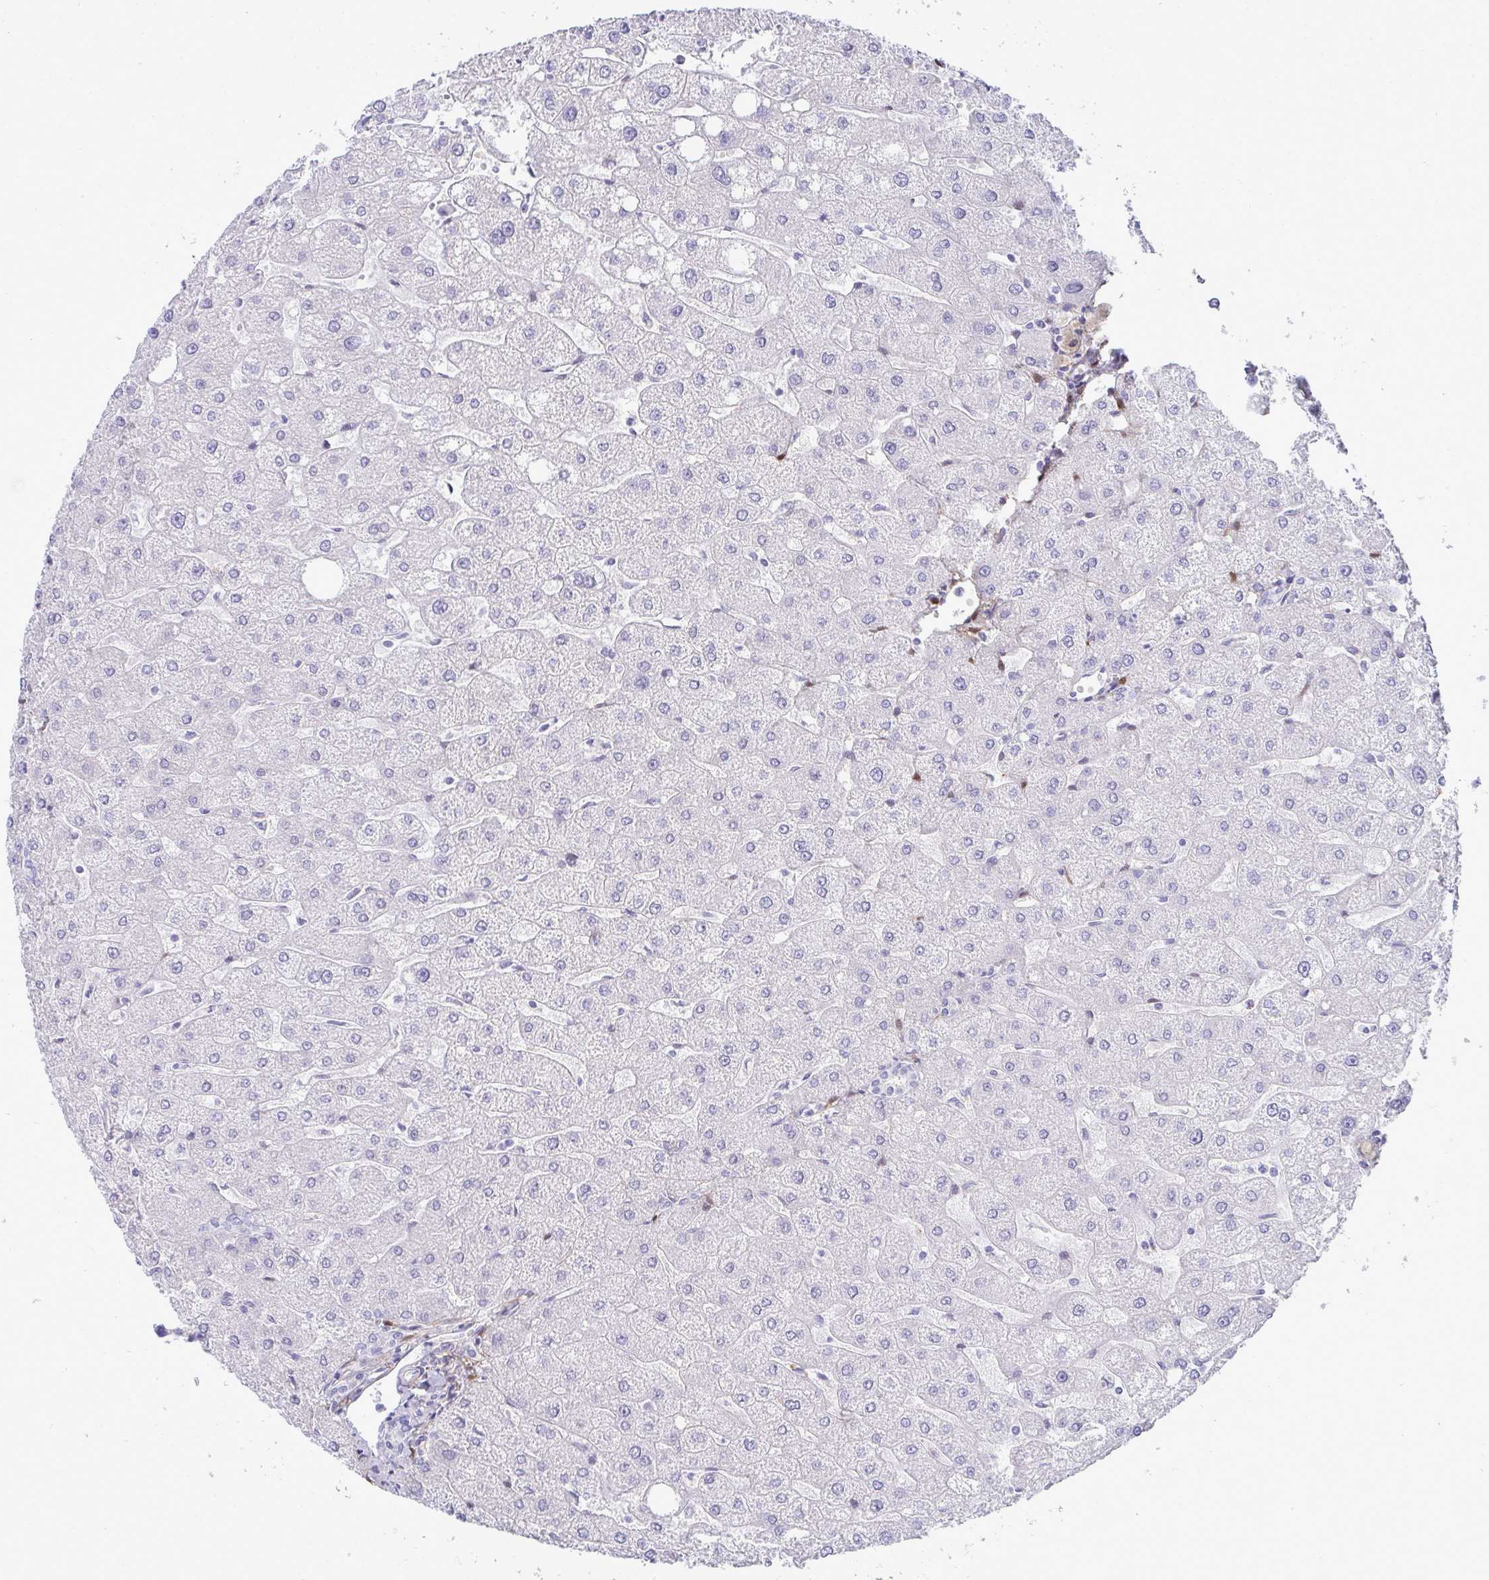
{"staining": {"intensity": "negative", "quantity": "none", "location": "none"}, "tissue": "liver", "cell_type": "Cholangiocytes", "image_type": "normal", "snomed": [{"axis": "morphology", "description": "Normal tissue, NOS"}, {"axis": "topography", "description": "Liver"}], "caption": "Image shows no protein expression in cholangiocytes of benign liver. (Brightfield microscopy of DAB immunohistochemistry at high magnification).", "gene": "HSPB6", "patient": {"sex": "male", "age": 67}}